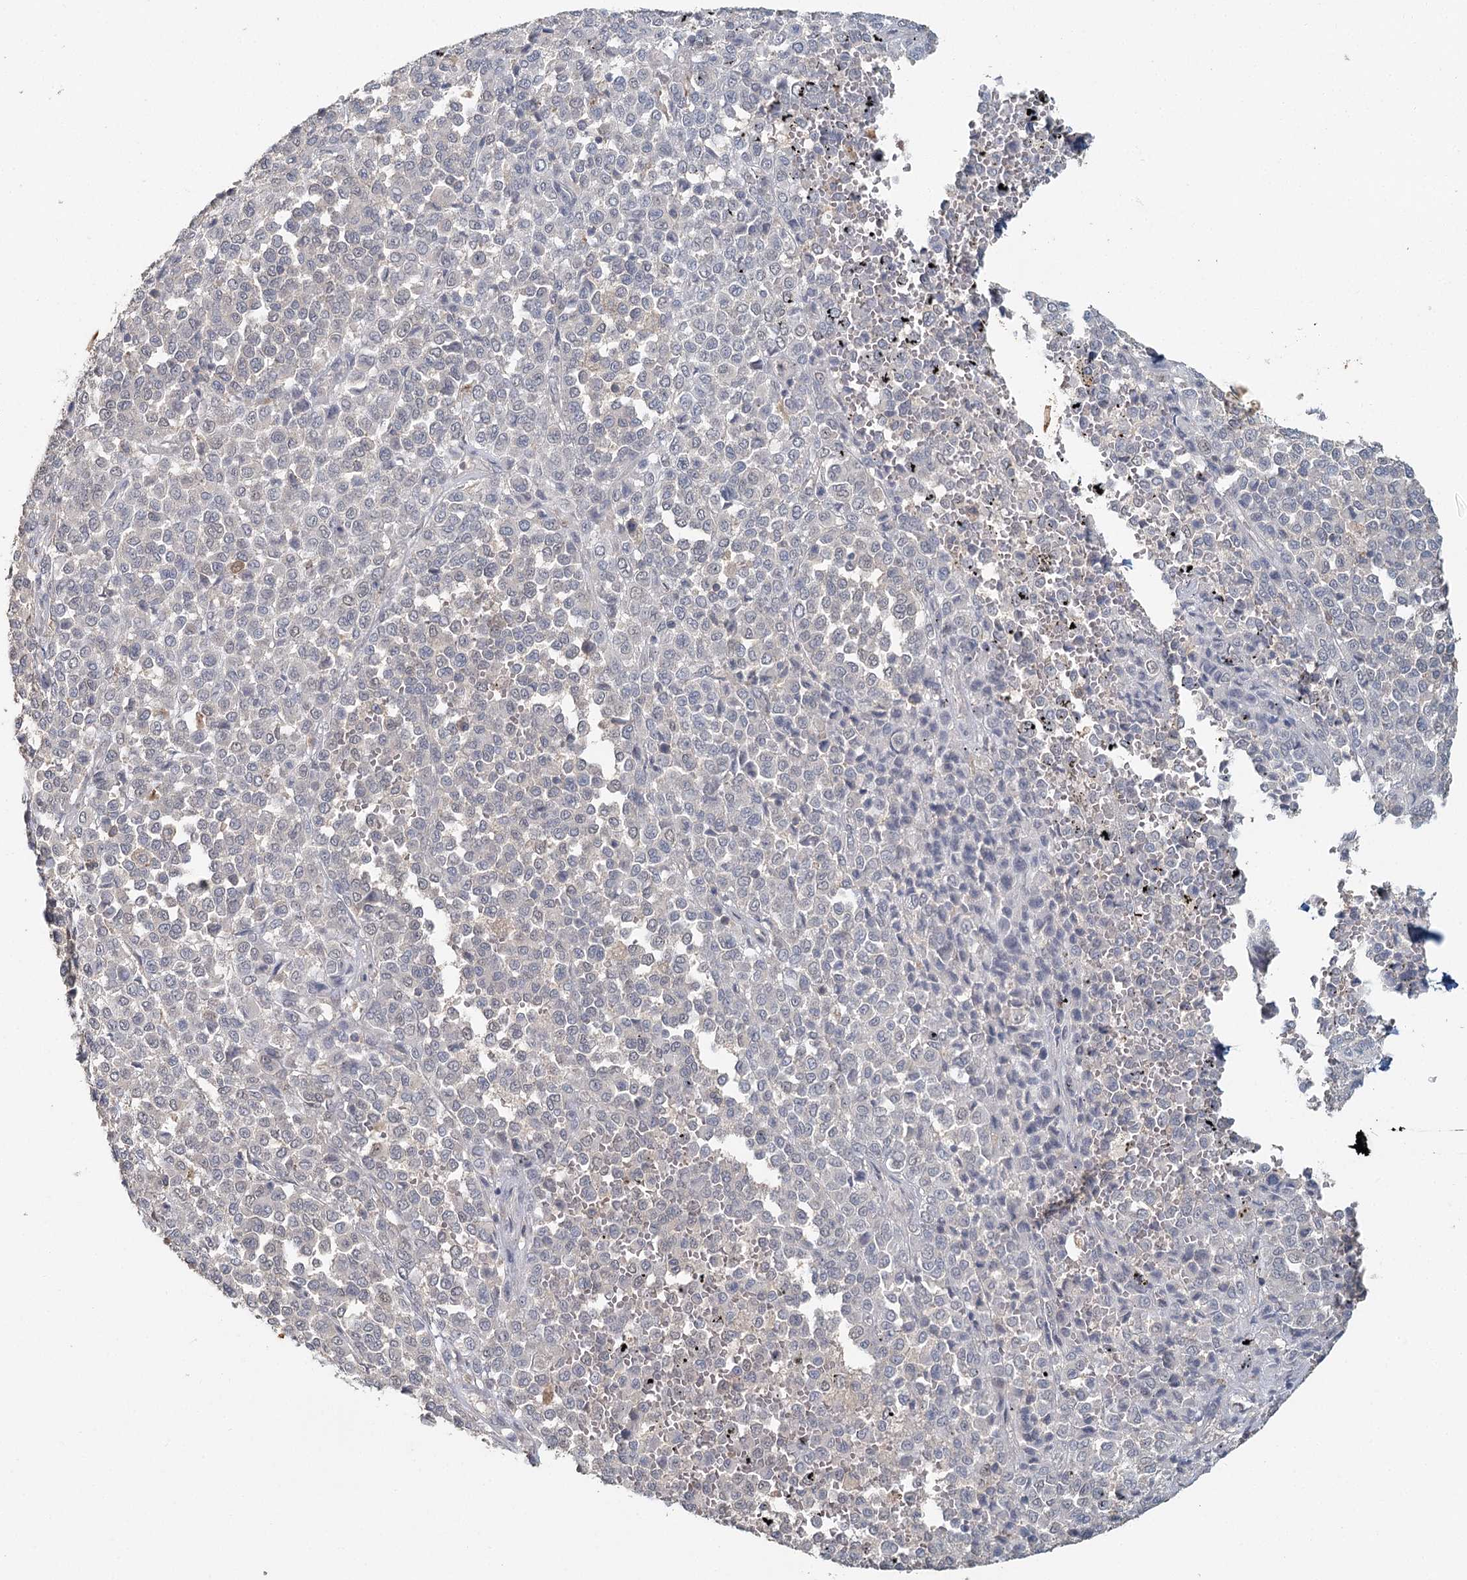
{"staining": {"intensity": "negative", "quantity": "none", "location": "none"}, "tissue": "melanoma", "cell_type": "Tumor cells", "image_type": "cancer", "snomed": [{"axis": "morphology", "description": "Malignant melanoma, Metastatic site"}, {"axis": "topography", "description": "Pancreas"}], "caption": "An image of human malignant melanoma (metastatic site) is negative for staining in tumor cells.", "gene": "ADK", "patient": {"sex": "female", "age": 30}}